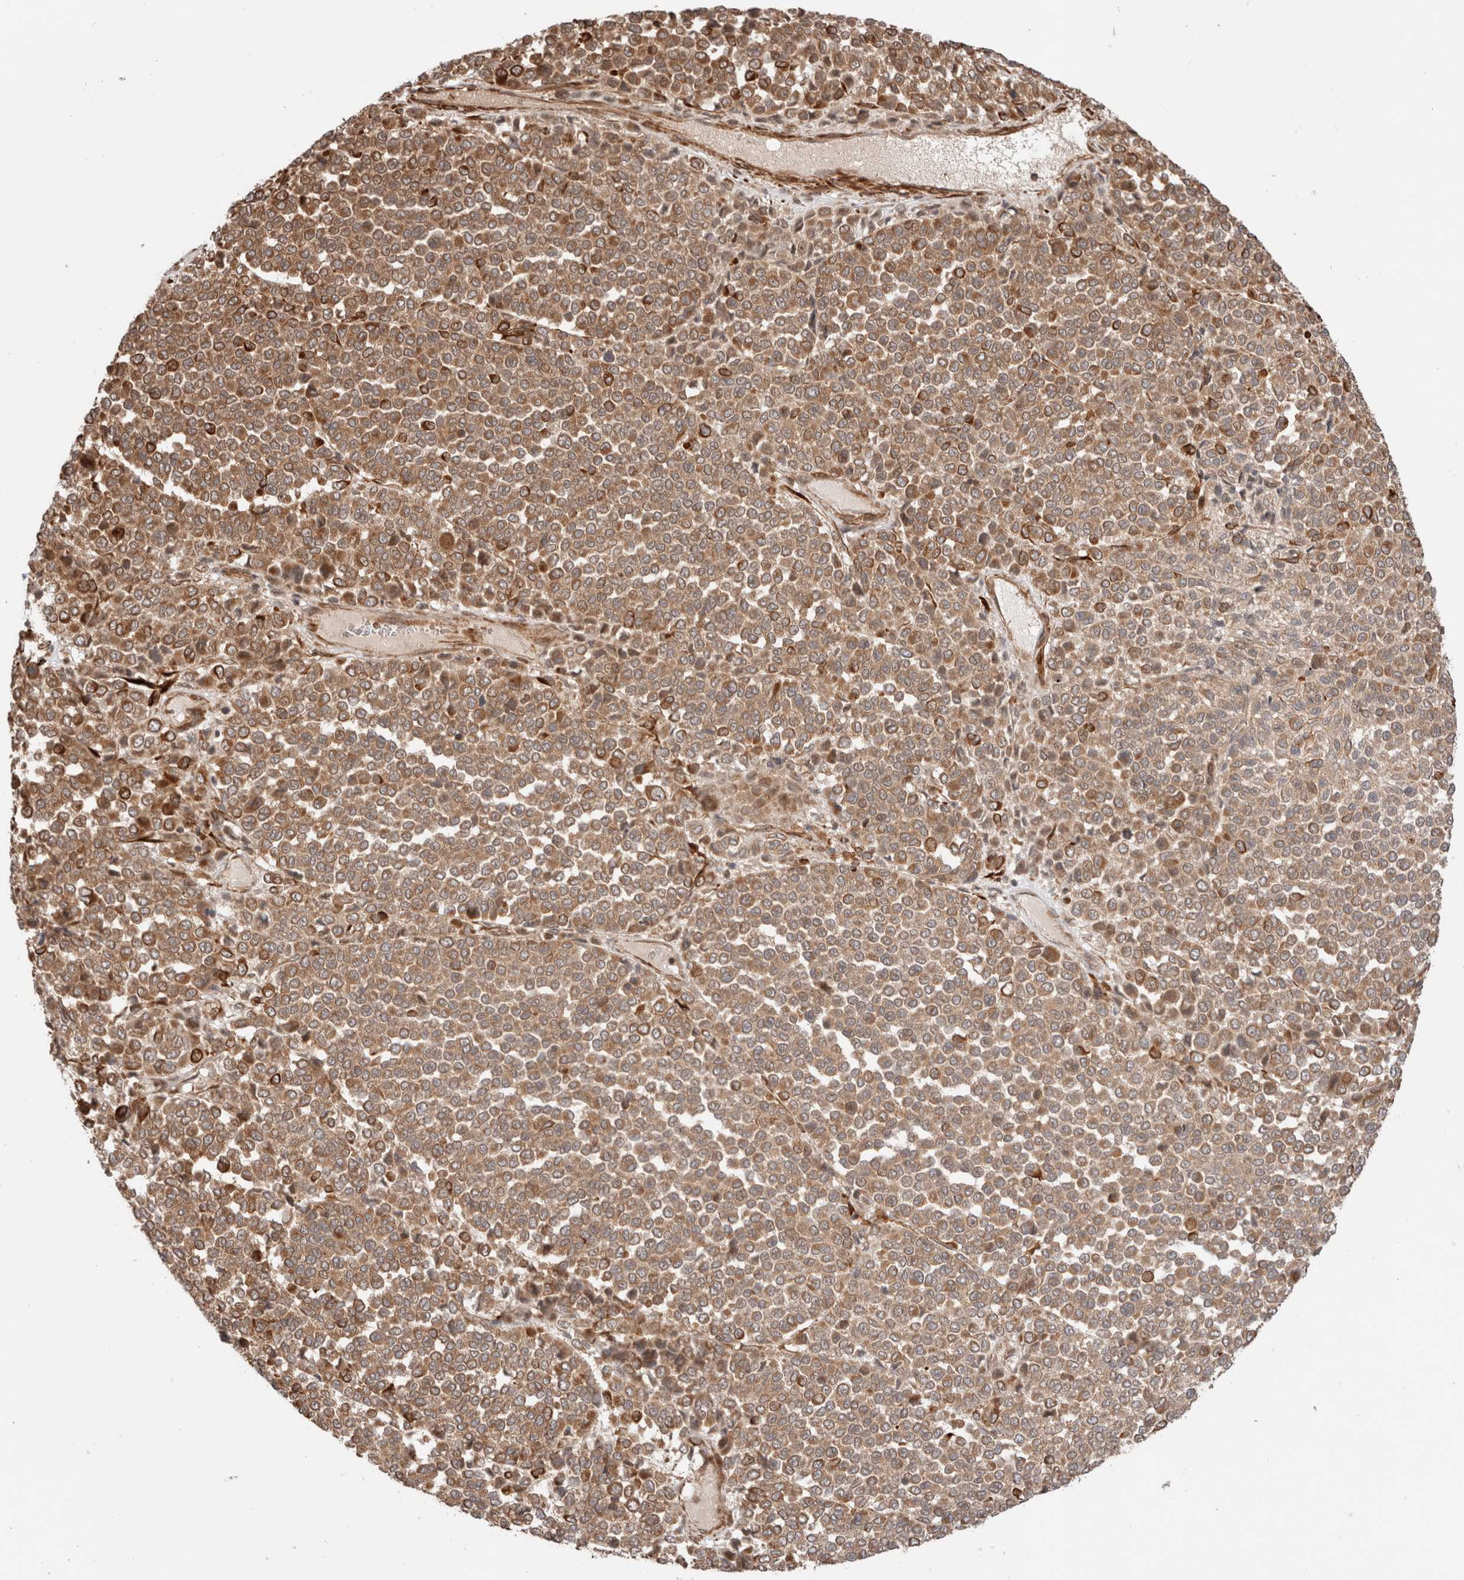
{"staining": {"intensity": "moderate", "quantity": ">75%", "location": "cytoplasmic/membranous"}, "tissue": "melanoma", "cell_type": "Tumor cells", "image_type": "cancer", "snomed": [{"axis": "morphology", "description": "Malignant melanoma, Metastatic site"}, {"axis": "topography", "description": "Pancreas"}], "caption": "IHC of human malignant melanoma (metastatic site) demonstrates medium levels of moderate cytoplasmic/membranous positivity in approximately >75% of tumor cells.", "gene": "ZNF649", "patient": {"sex": "female", "age": 30}}